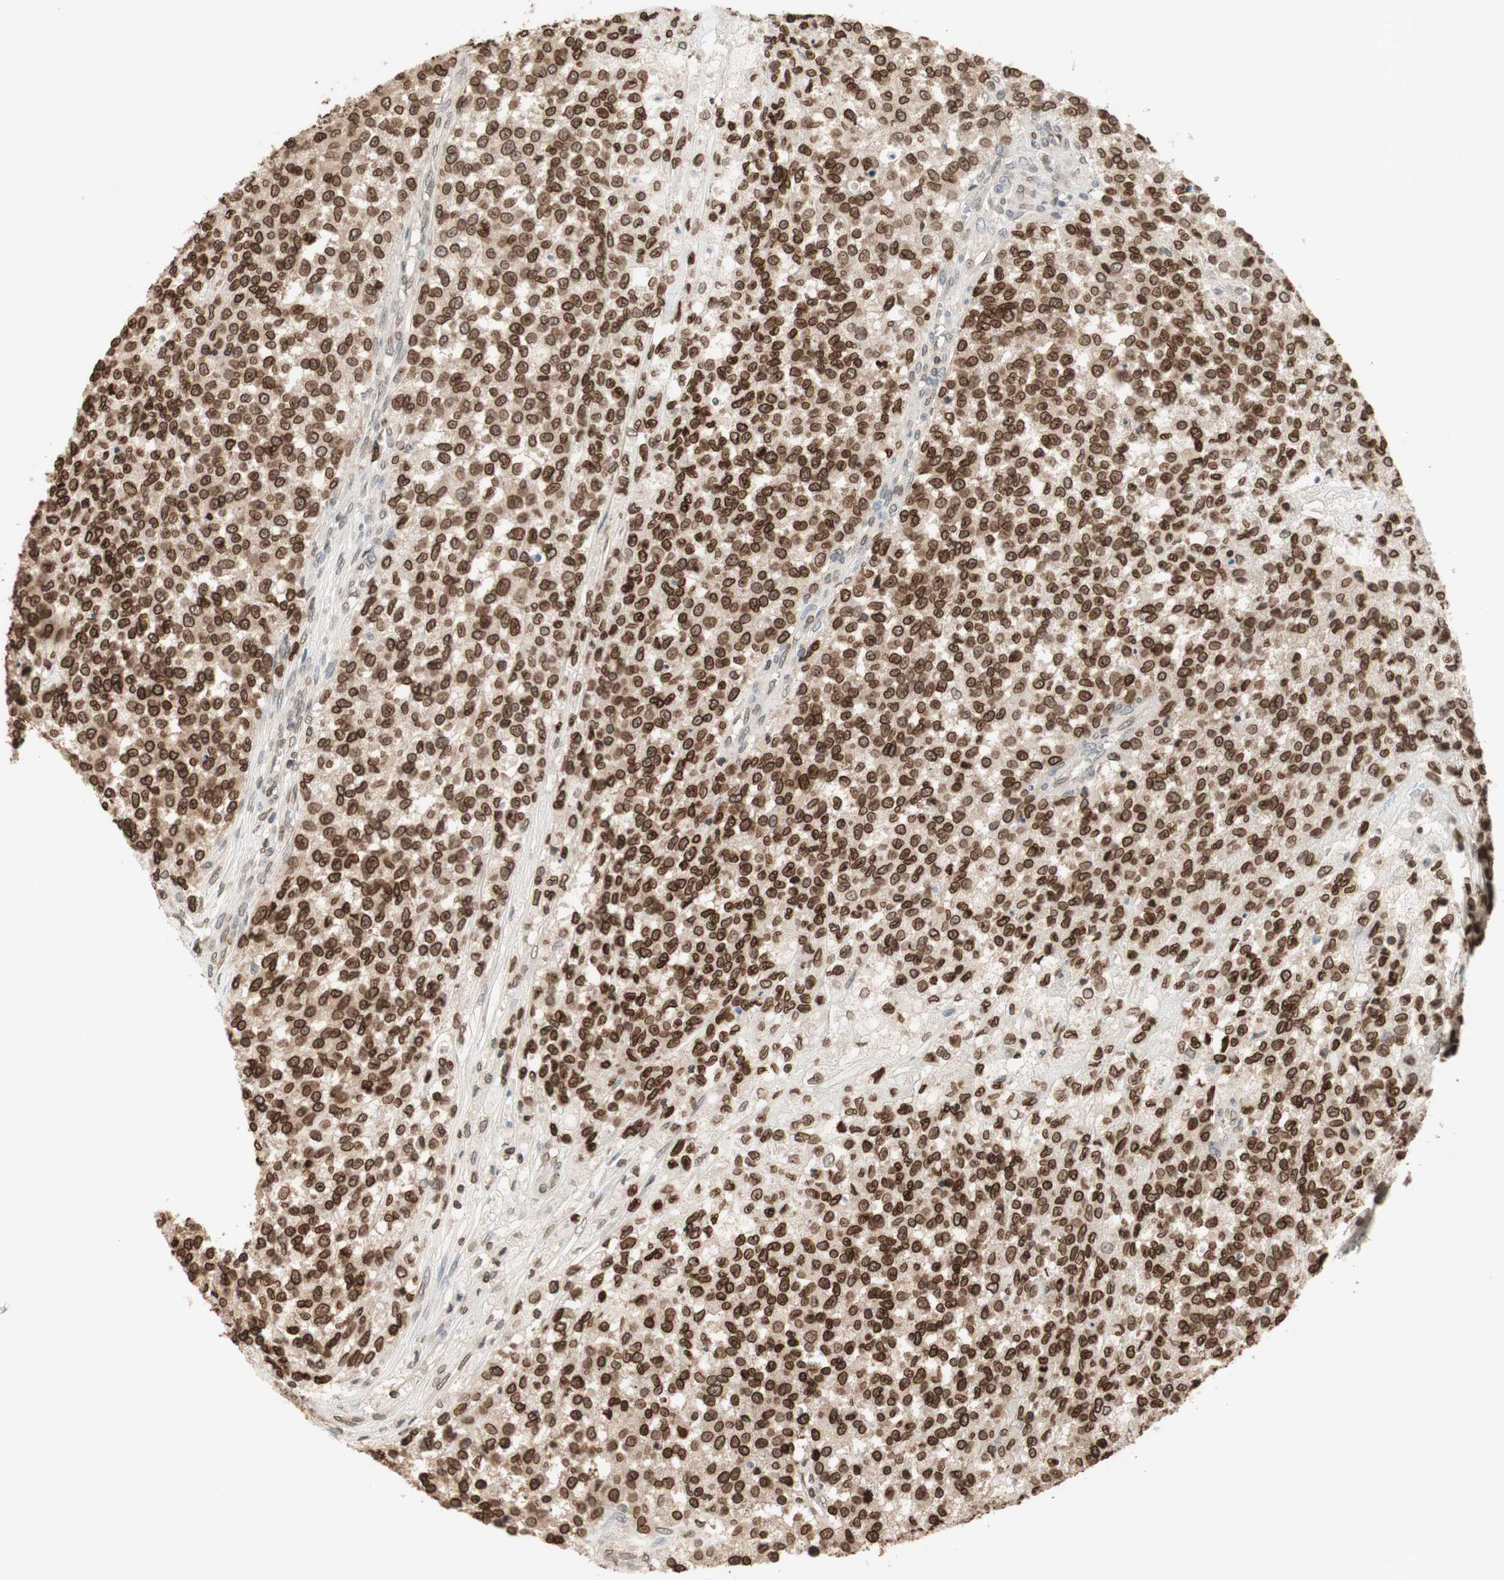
{"staining": {"intensity": "moderate", "quantity": ">75%", "location": "cytoplasmic/membranous,nuclear"}, "tissue": "testis cancer", "cell_type": "Tumor cells", "image_type": "cancer", "snomed": [{"axis": "morphology", "description": "Seminoma, NOS"}, {"axis": "topography", "description": "Testis"}], "caption": "Tumor cells exhibit moderate cytoplasmic/membranous and nuclear staining in about >75% of cells in testis cancer. The staining was performed using DAB (3,3'-diaminobenzidine) to visualize the protein expression in brown, while the nuclei were stained in blue with hematoxylin (Magnification: 20x).", "gene": "TMPO", "patient": {"sex": "male", "age": 59}}